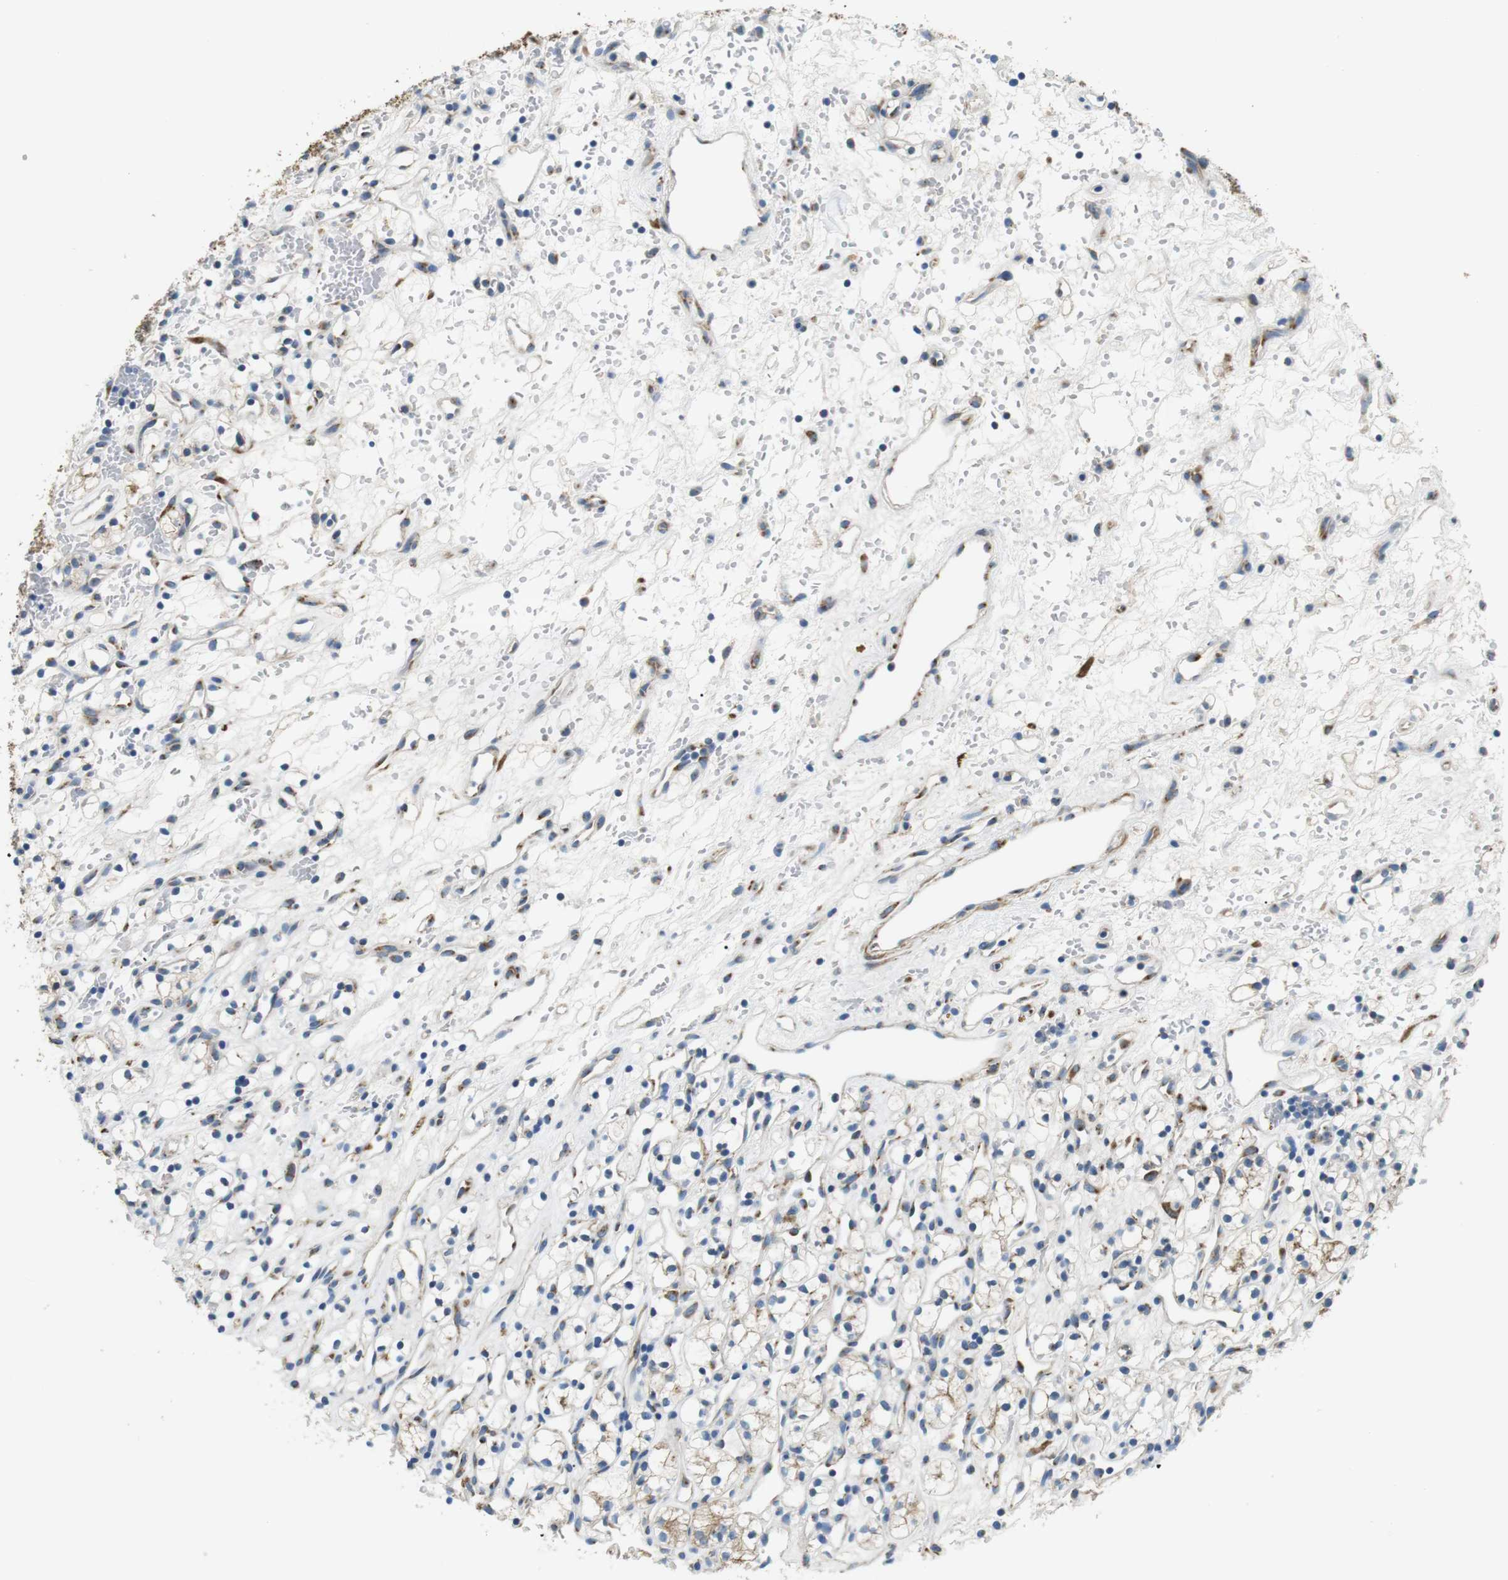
{"staining": {"intensity": "weak", "quantity": "<25%", "location": "cytoplasmic/membranous"}, "tissue": "renal cancer", "cell_type": "Tumor cells", "image_type": "cancer", "snomed": [{"axis": "morphology", "description": "Adenocarcinoma, NOS"}, {"axis": "topography", "description": "Kidney"}], "caption": "Protein analysis of adenocarcinoma (renal) displays no significant staining in tumor cells.", "gene": "UNC5CL", "patient": {"sex": "female", "age": 60}}